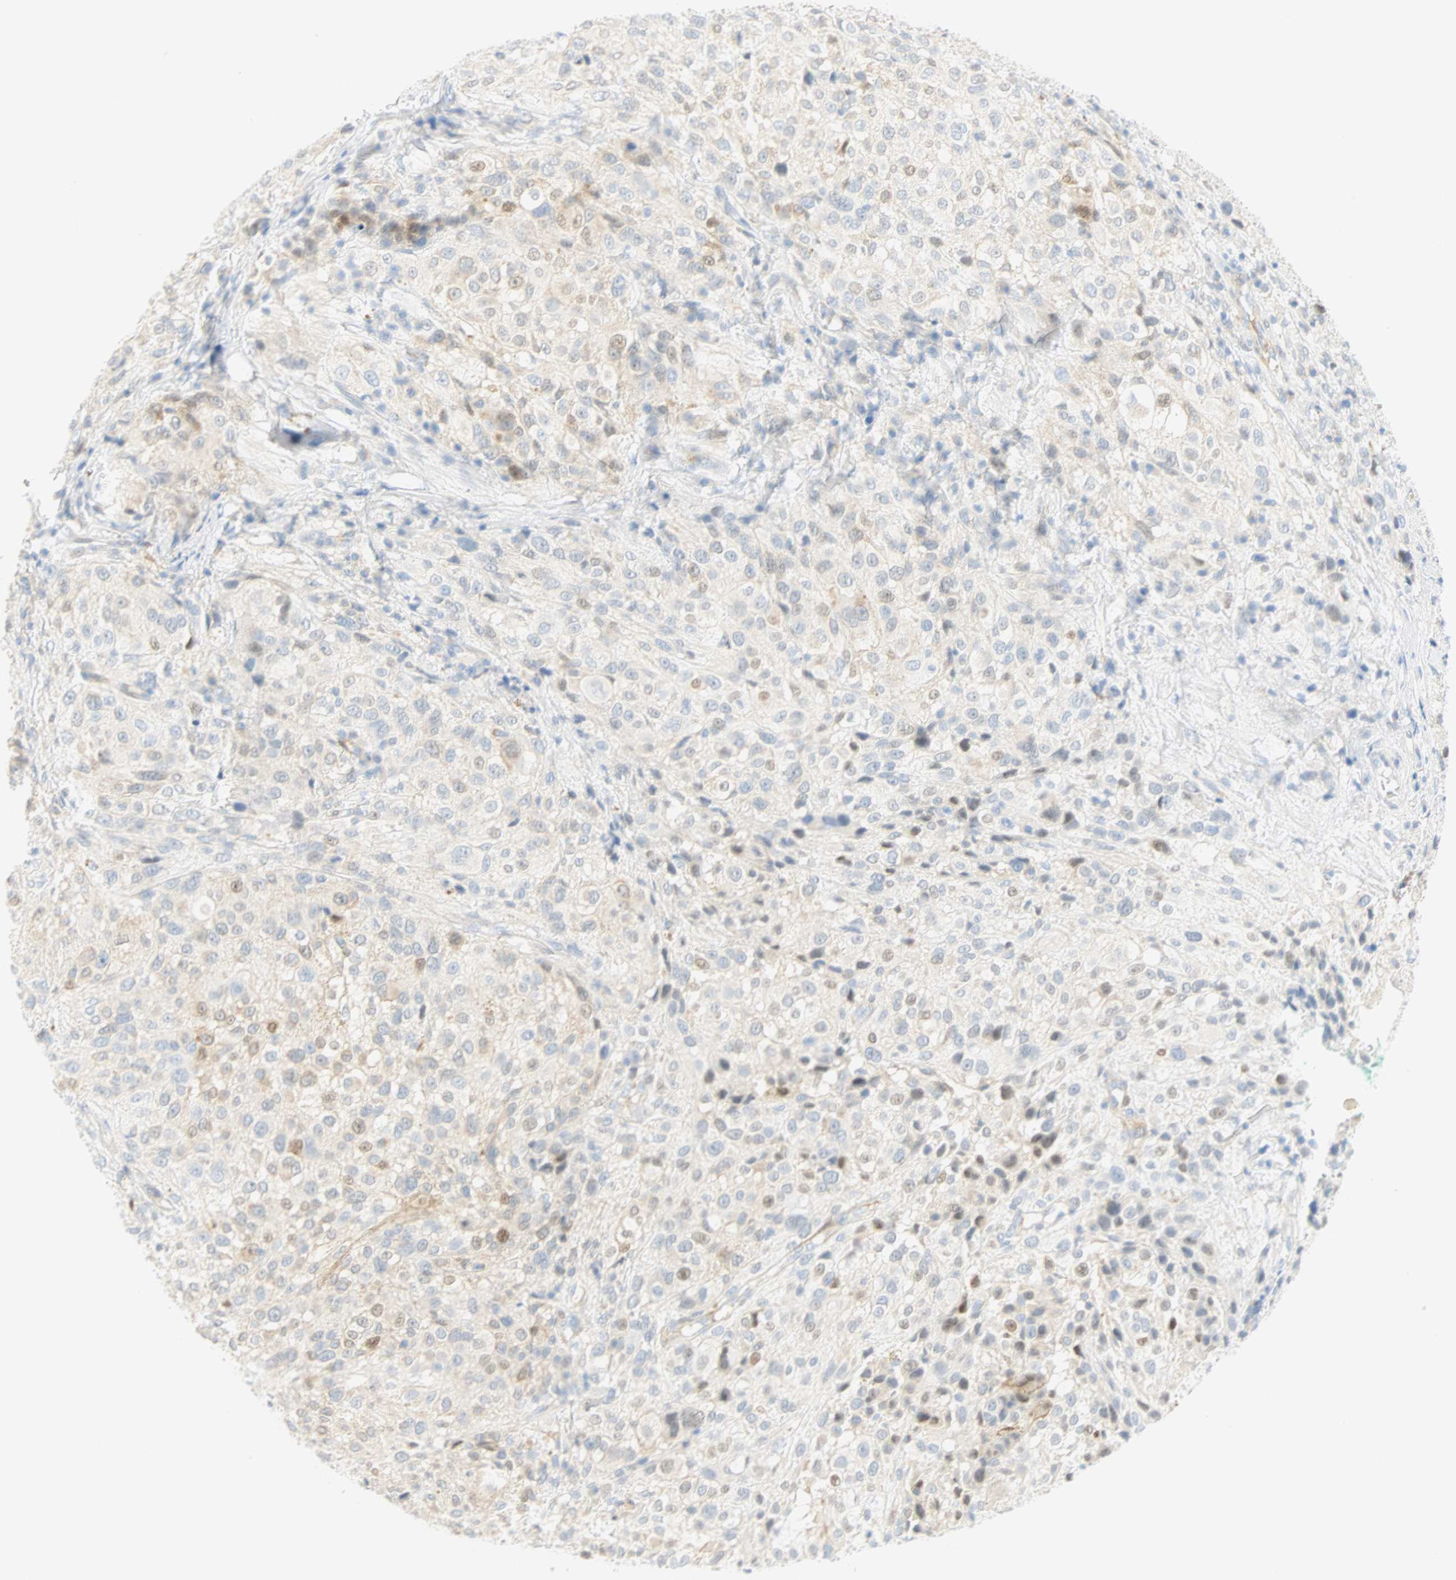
{"staining": {"intensity": "weak", "quantity": "<25%", "location": "cytoplasmic/membranous"}, "tissue": "melanoma", "cell_type": "Tumor cells", "image_type": "cancer", "snomed": [{"axis": "morphology", "description": "Necrosis, NOS"}, {"axis": "morphology", "description": "Malignant melanoma, NOS"}, {"axis": "topography", "description": "Skin"}], "caption": "Immunohistochemical staining of melanoma reveals no significant positivity in tumor cells.", "gene": "SELENBP1", "patient": {"sex": "female", "age": 87}}